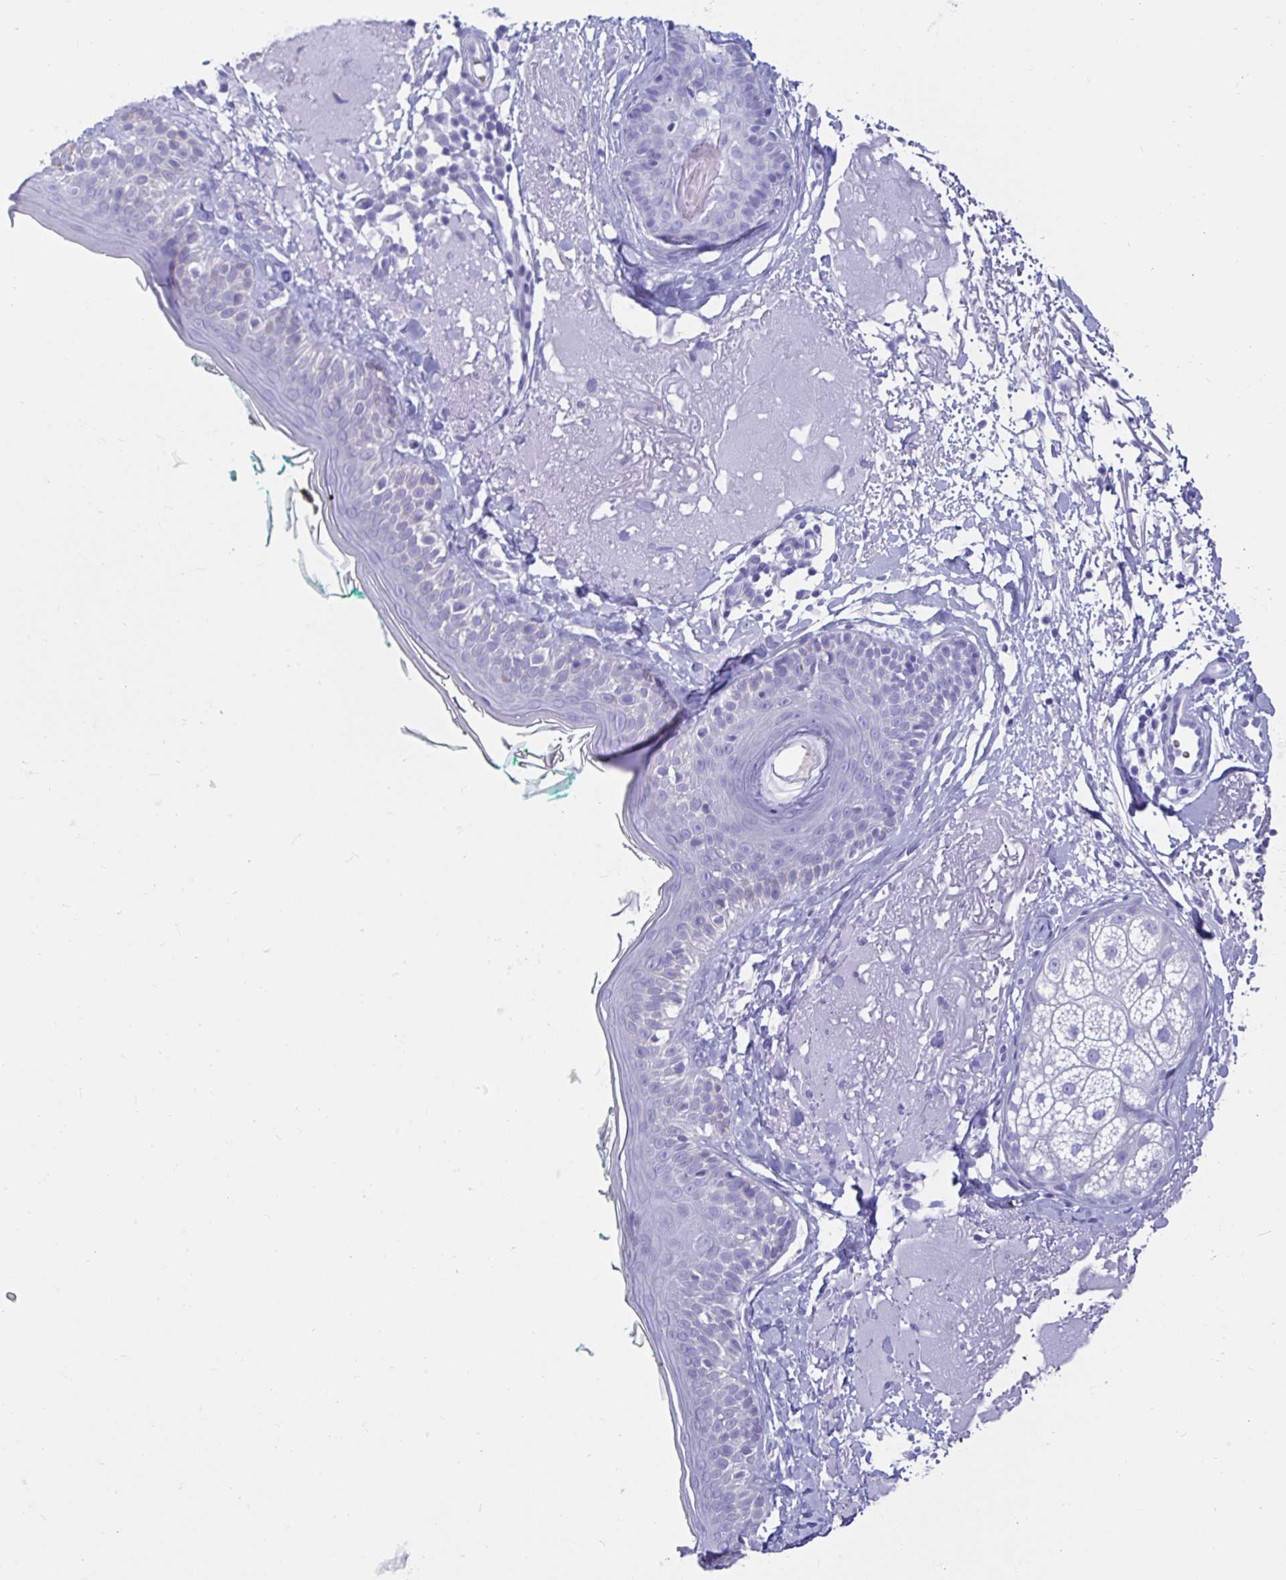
{"staining": {"intensity": "negative", "quantity": "none", "location": "none"}, "tissue": "skin", "cell_type": "Fibroblasts", "image_type": "normal", "snomed": [{"axis": "morphology", "description": "Normal tissue, NOS"}, {"axis": "topography", "description": "Skin"}], "caption": "Benign skin was stained to show a protein in brown. There is no significant expression in fibroblasts.", "gene": "ZPBP2", "patient": {"sex": "male", "age": 73}}